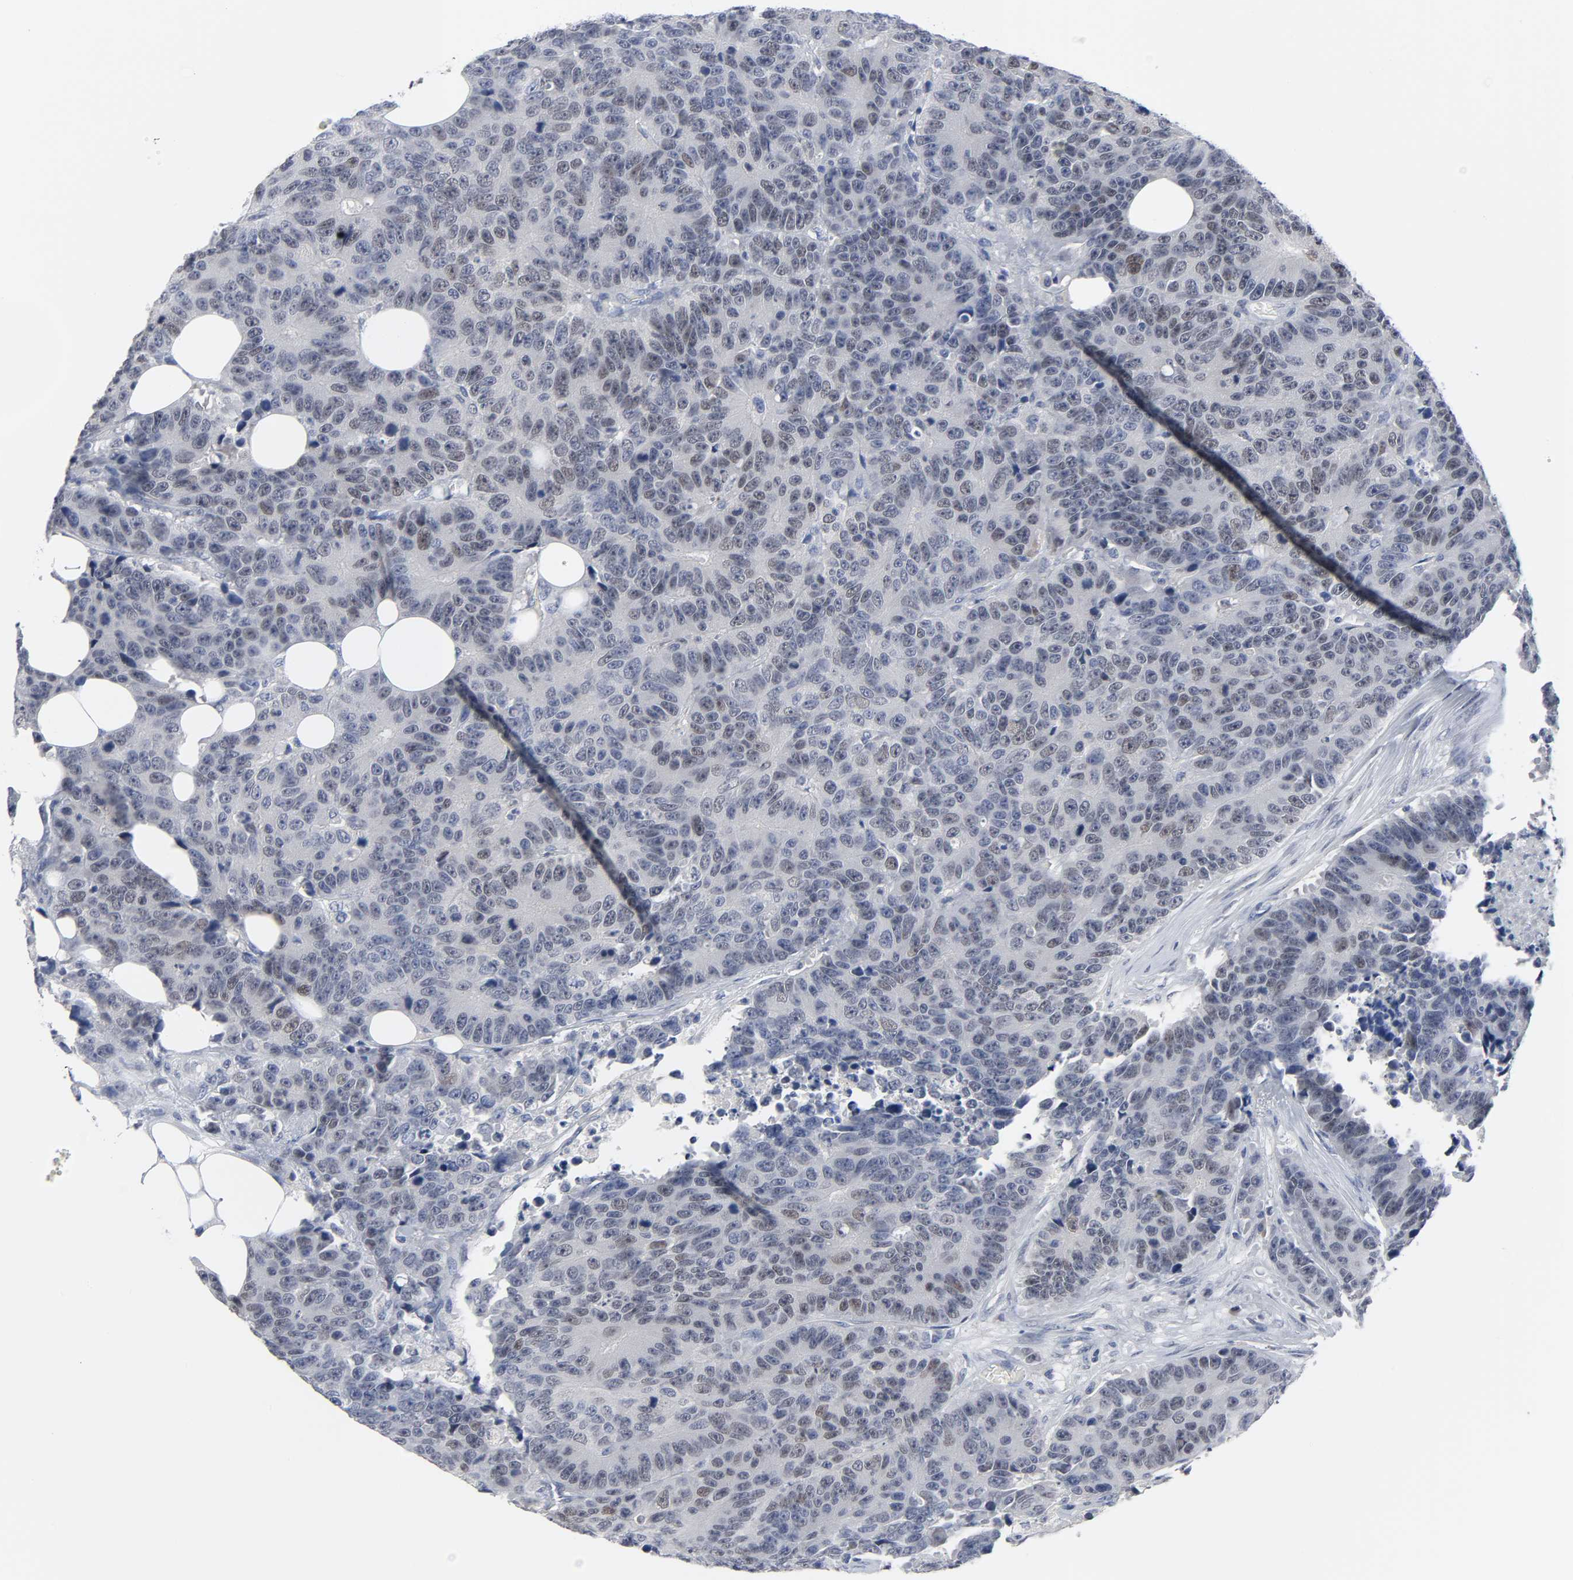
{"staining": {"intensity": "weak", "quantity": "25%-75%", "location": "nuclear"}, "tissue": "colorectal cancer", "cell_type": "Tumor cells", "image_type": "cancer", "snomed": [{"axis": "morphology", "description": "Adenocarcinoma, NOS"}, {"axis": "topography", "description": "Colon"}], "caption": "The photomicrograph demonstrates a brown stain indicating the presence of a protein in the nuclear of tumor cells in colorectal cancer (adenocarcinoma). (brown staining indicates protein expression, while blue staining denotes nuclei).", "gene": "SALL2", "patient": {"sex": "female", "age": 86}}